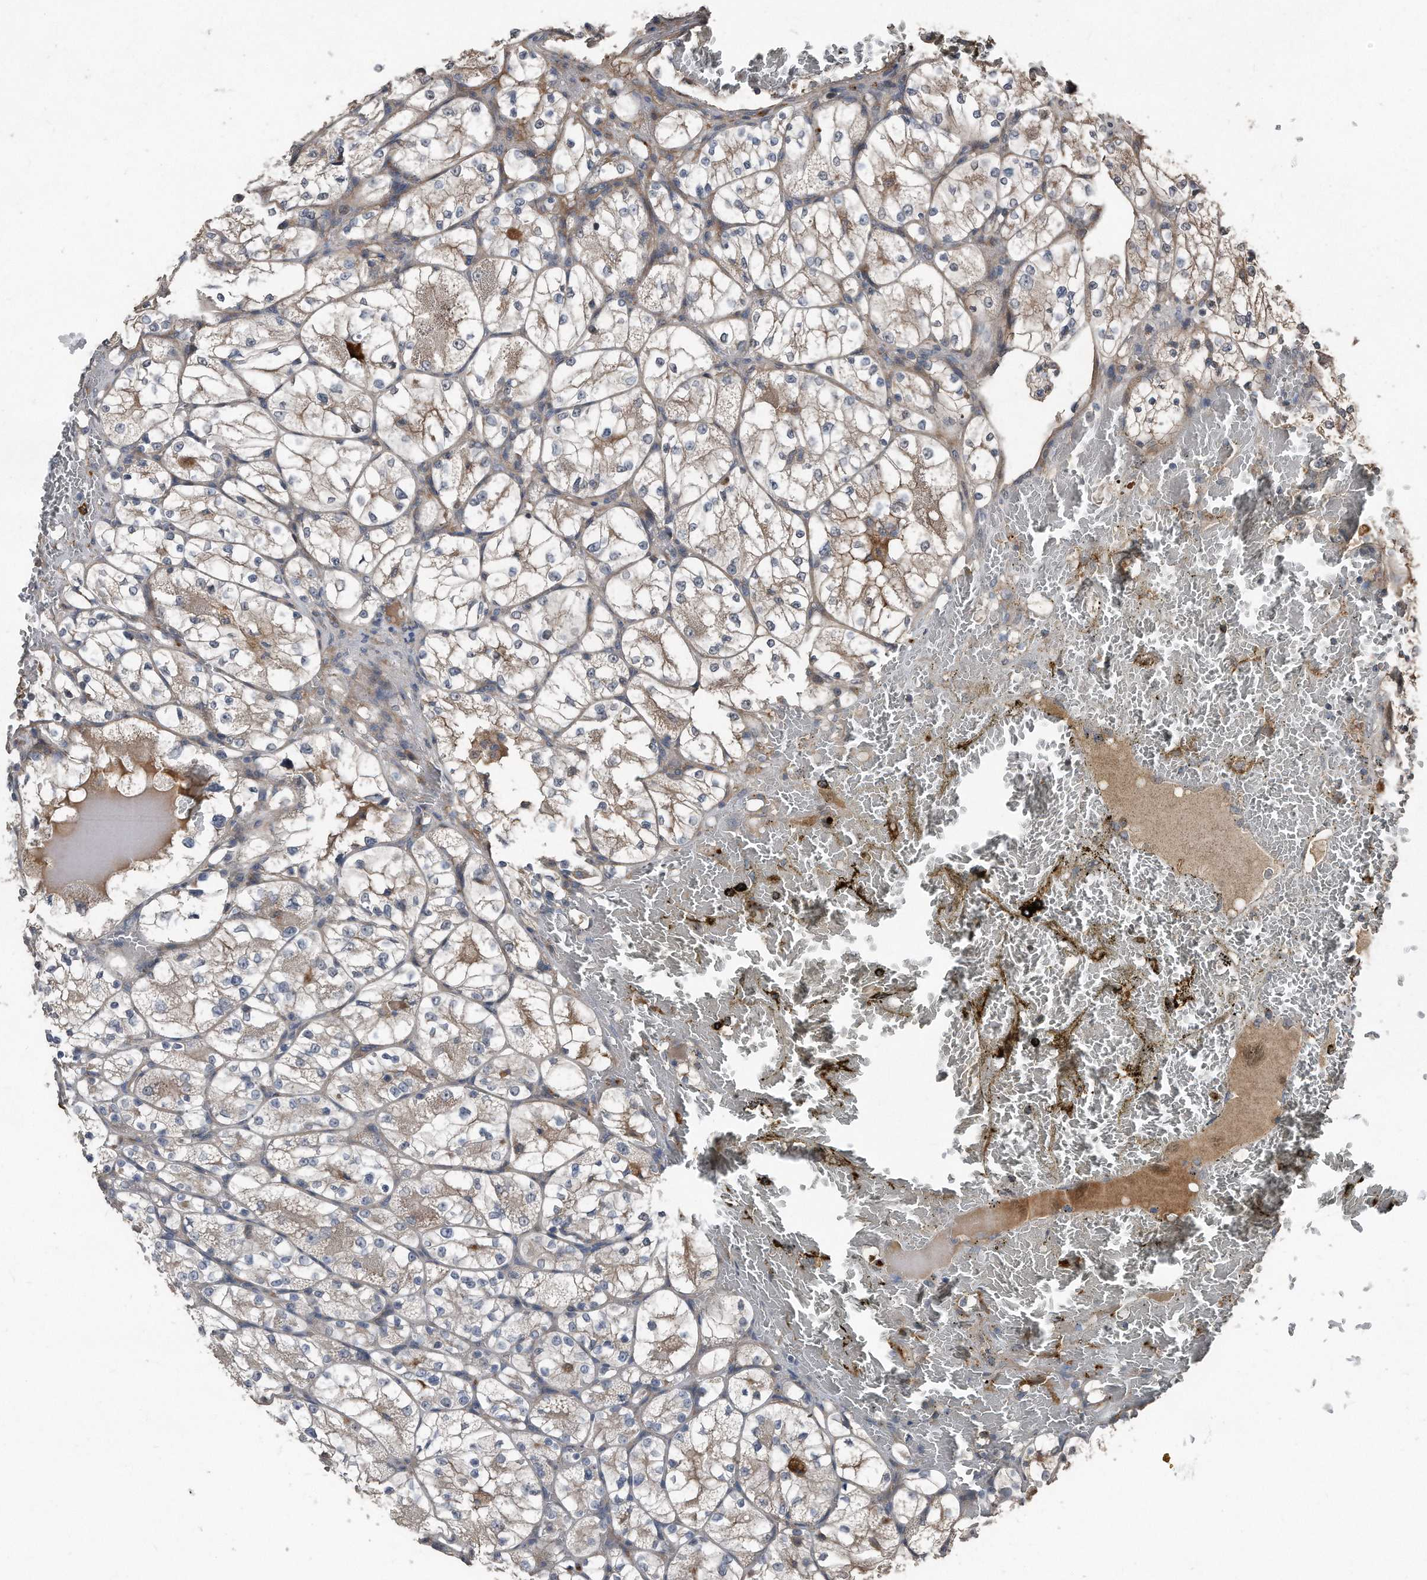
{"staining": {"intensity": "weak", "quantity": "25%-75%", "location": "cytoplasmic/membranous"}, "tissue": "renal cancer", "cell_type": "Tumor cells", "image_type": "cancer", "snomed": [{"axis": "morphology", "description": "Adenocarcinoma, NOS"}, {"axis": "topography", "description": "Kidney"}], "caption": "This is an image of immunohistochemistry (IHC) staining of adenocarcinoma (renal), which shows weak expression in the cytoplasmic/membranous of tumor cells.", "gene": "ANKRD10", "patient": {"sex": "female", "age": 69}}